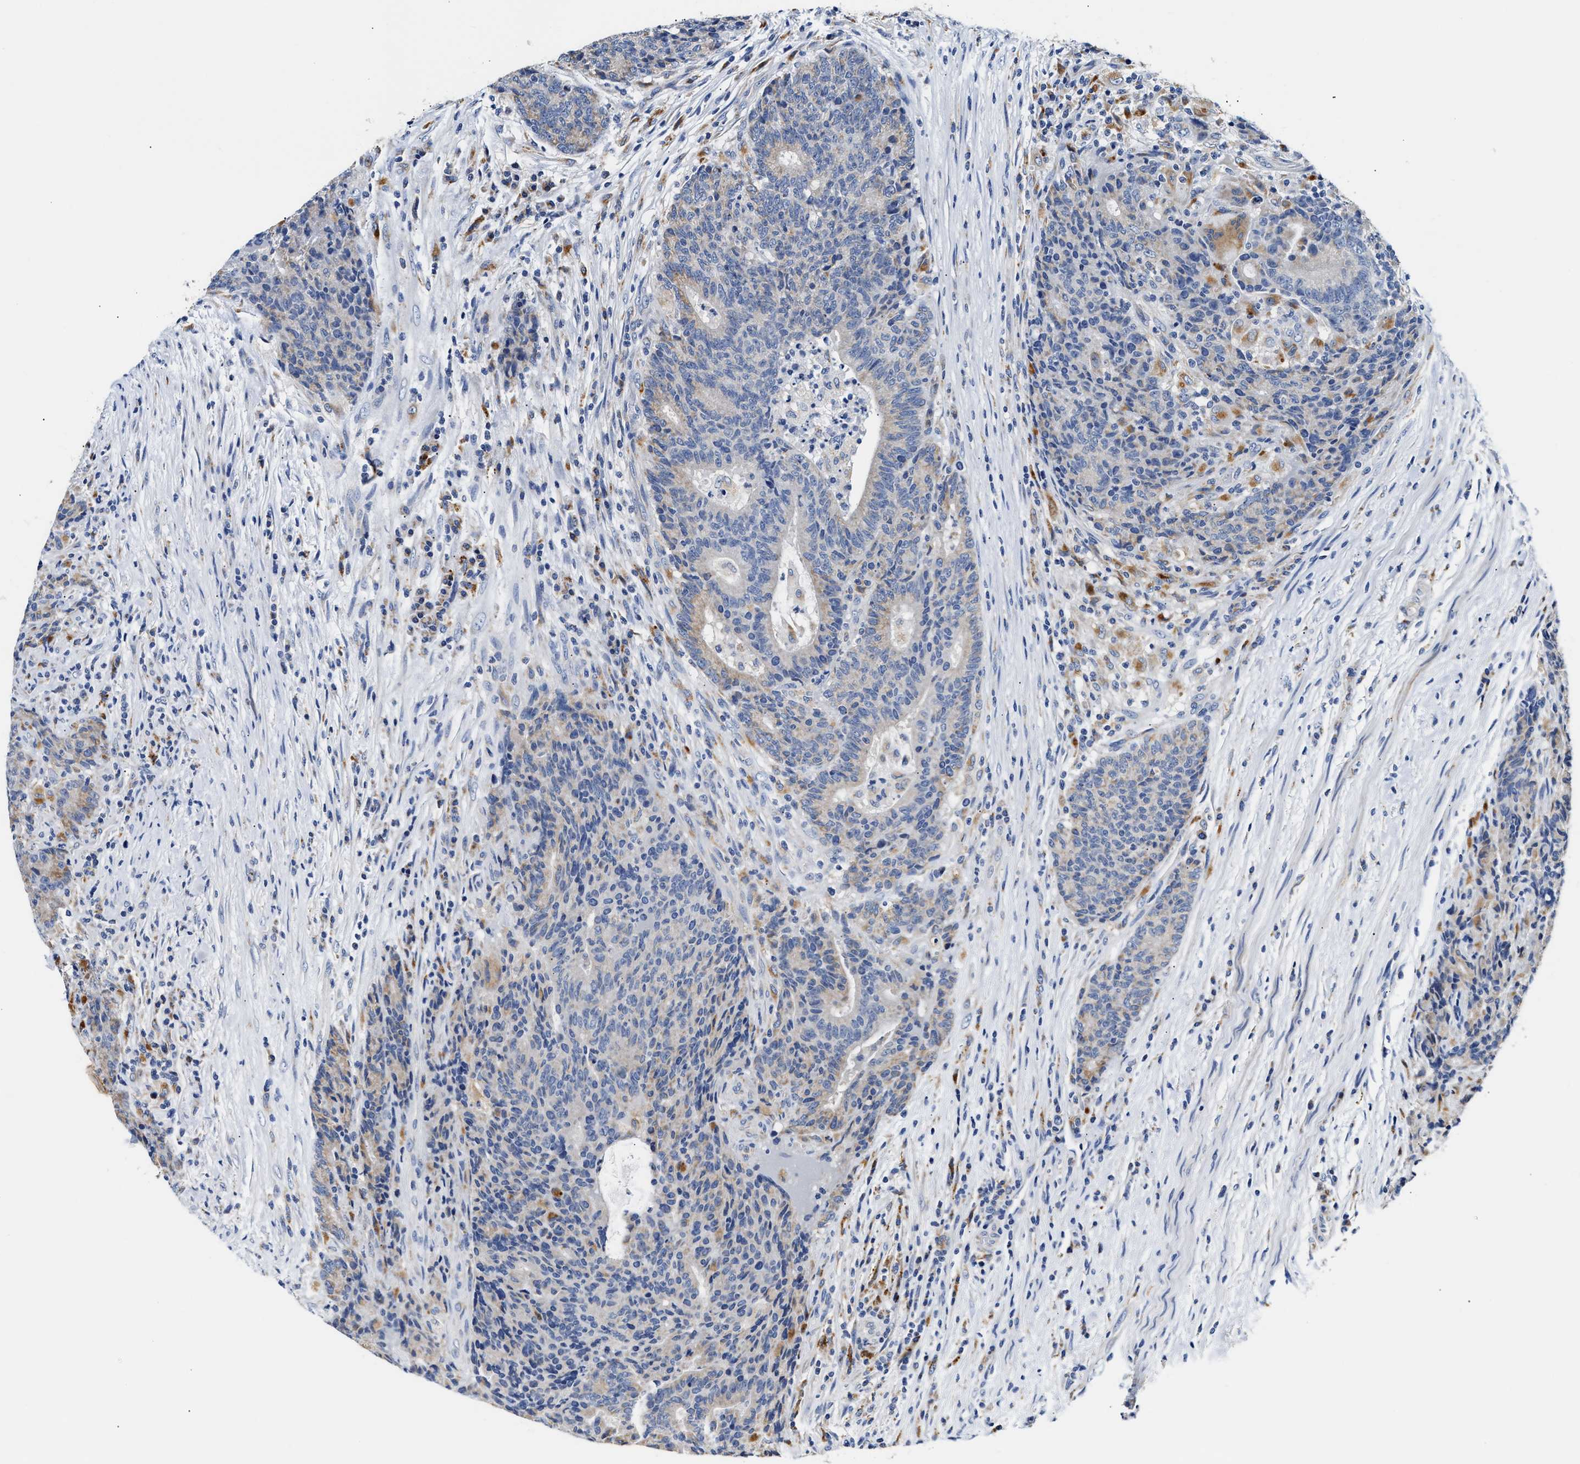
{"staining": {"intensity": "weak", "quantity": "25%-75%", "location": "cytoplasmic/membranous"}, "tissue": "colorectal cancer", "cell_type": "Tumor cells", "image_type": "cancer", "snomed": [{"axis": "morphology", "description": "Normal tissue, NOS"}, {"axis": "morphology", "description": "Adenocarcinoma, NOS"}, {"axis": "topography", "description": "Colon"}], "caption": "Tumor cells reveal low levels of weak cytoplasmic/membranous positivity in approximately 25%-75% of cells in colorectal cancer. The staining was performed using DAB (3,3'-diaminobenzidine), with brown indicating positive protein expression. Nuclei are stained blue with hematoxylin.", "gene": "ACADVL", "patient": {"sex": "female", "age": 75}}